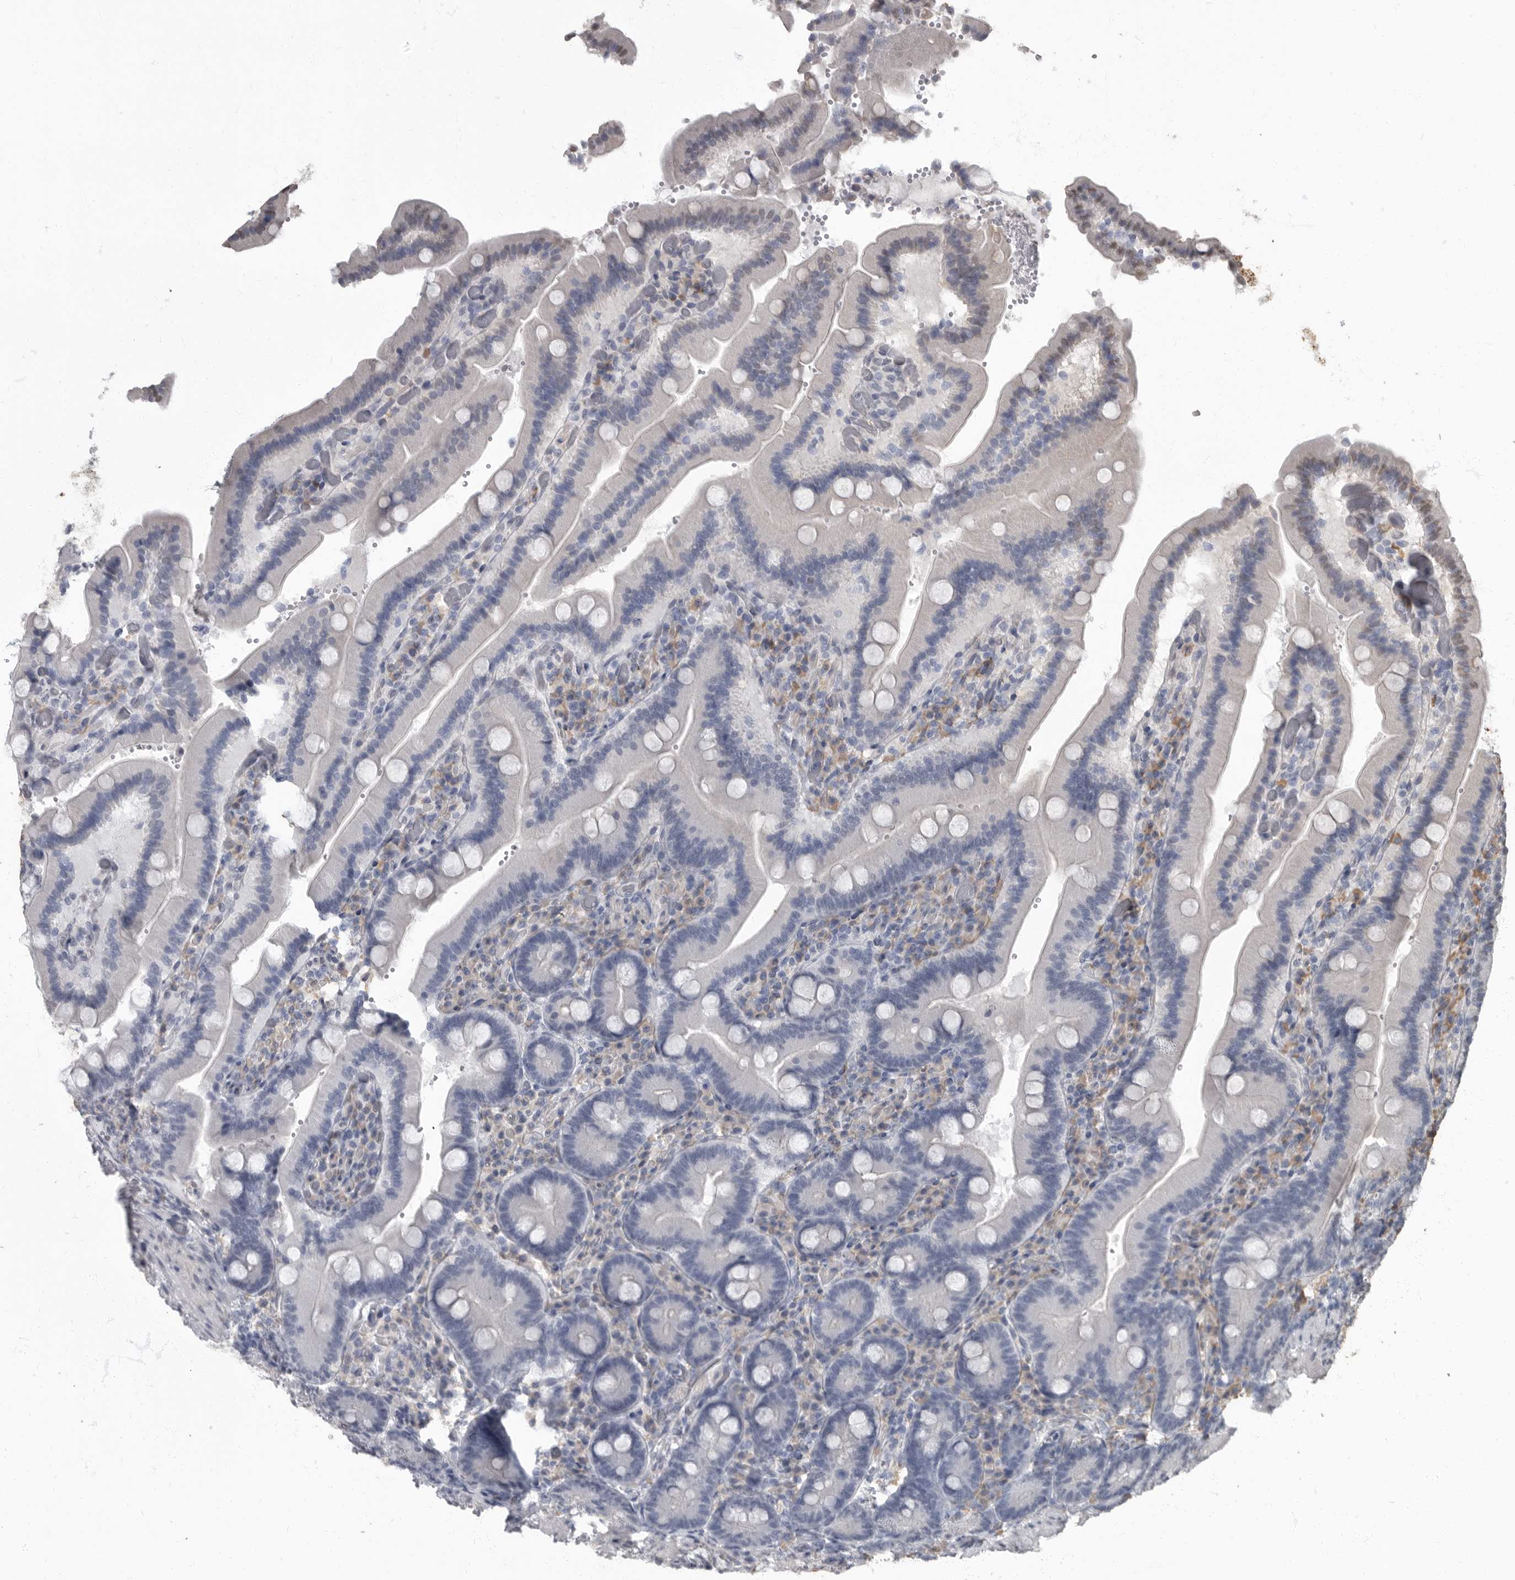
{"staining": {"intensity": "negative", "quantity": "none", "location": "none"}, "tissue": "duodenum", "cell_type": "Glandular cells", "image_type": "normal", "snomed": [{"axis": "morphology", "description": "Normal tissue, NOS"}, {"axis": "topography", "description": "Duodenum"}], "caption": "Micrograph shows no protein positivity in glandular cells of unremarkable duodenum.", "gene": "ARHGEF10", "patient": {"sex": "female", "age": 62}}